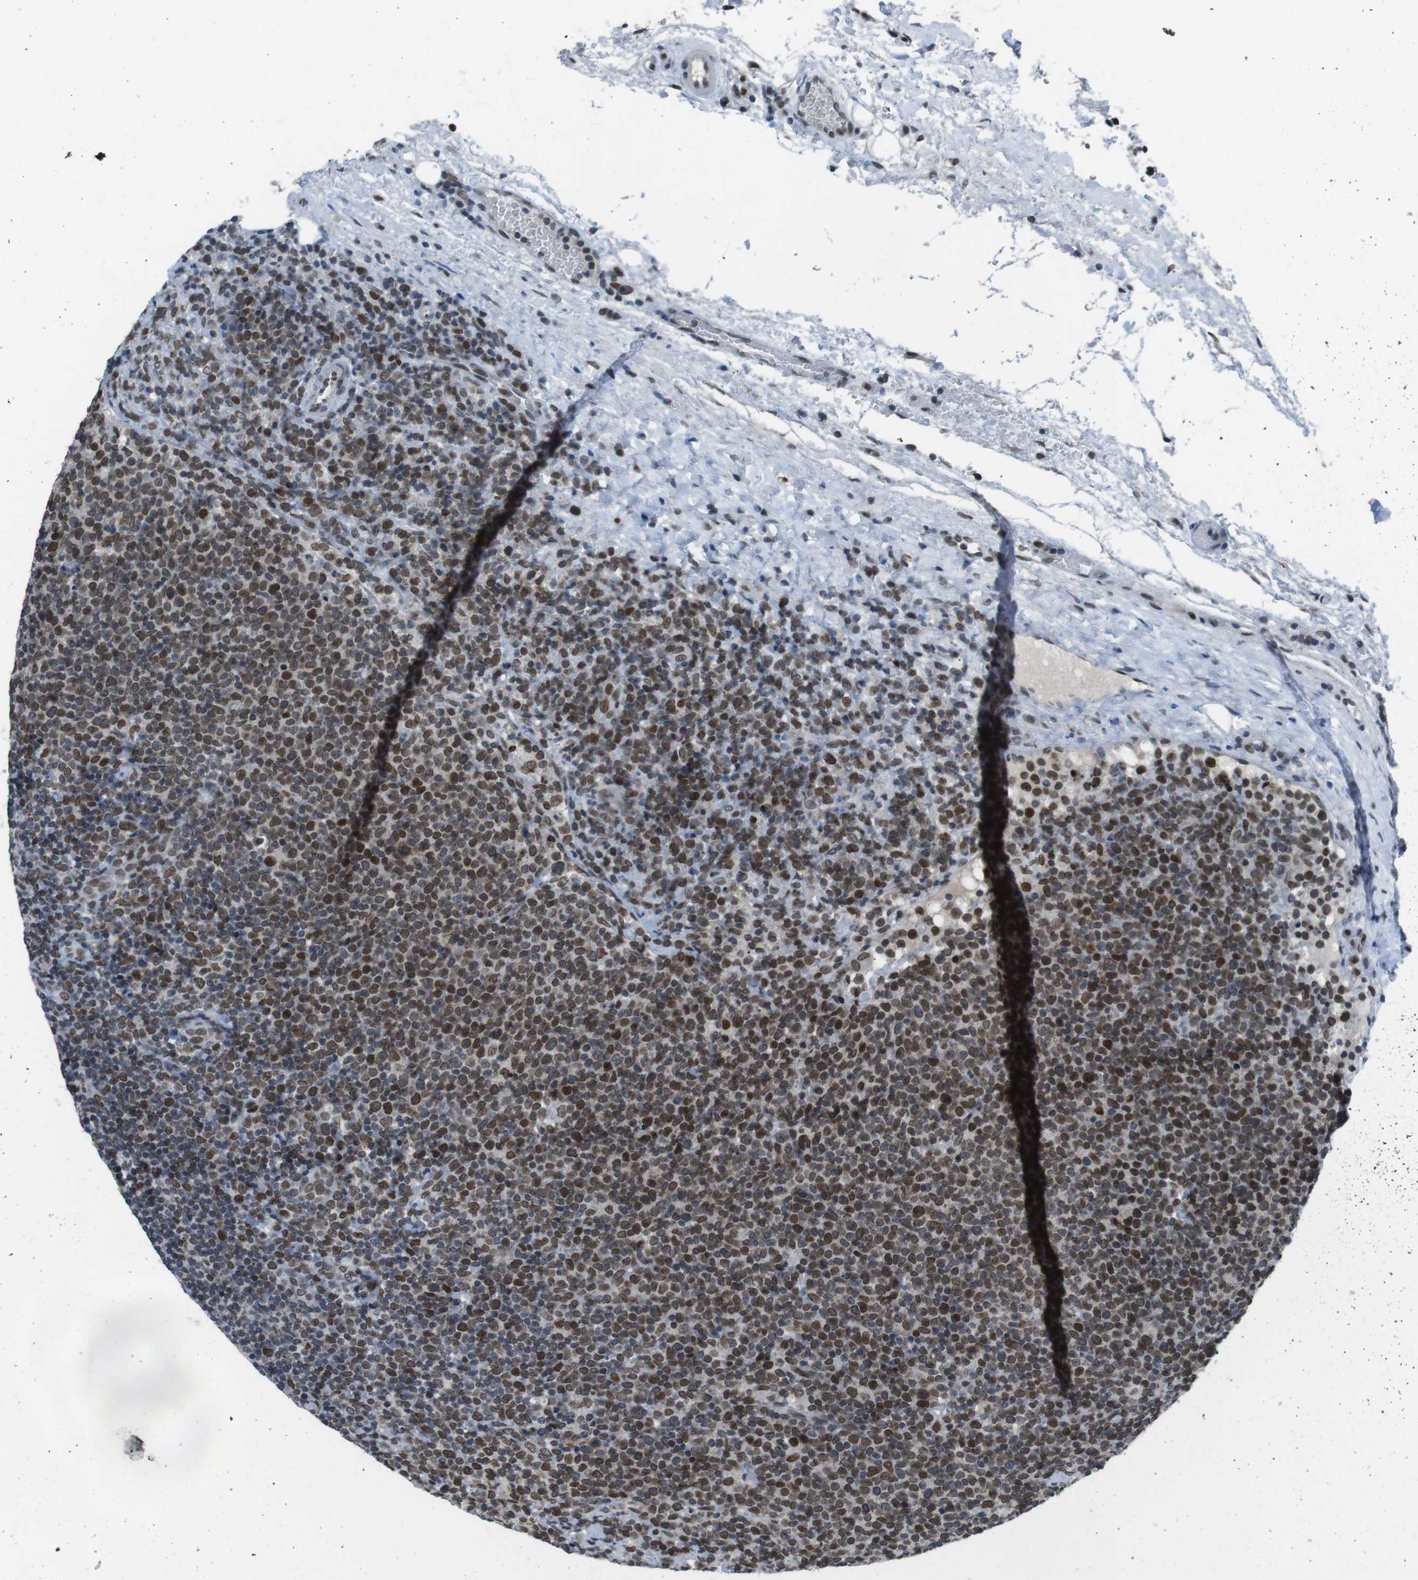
{"staining": {"intensity": "moderate", "quantity": ">75%", "location": "nuclear"}, "tissue": "lymphoma", "cell_type": "Tumor cells", "image_type": "cancer", "snomed": [{"axis": "morphology", "description": "Malignant lymphoma, non-Hodgkin's type, High grade"}, {"axis": "topography", "description": "Lymph node"}], "caption": "Immunohistochemistry (IHC) staining of high-grade malignant lymphoma, non-Hodgkin's type, which demonstrates medium levels of moderate nuclear staining in approximately >75% of tumor cells indicating moderate nuclear protein staining. The staining was performed using DAB (3,3'-diaminobenzidine) (brown) for protein detection and nuclei were counterstained in hematoxylin (blue).", "gene": "MAD1L1", "patient": {"sex": "male", "age": 61}}